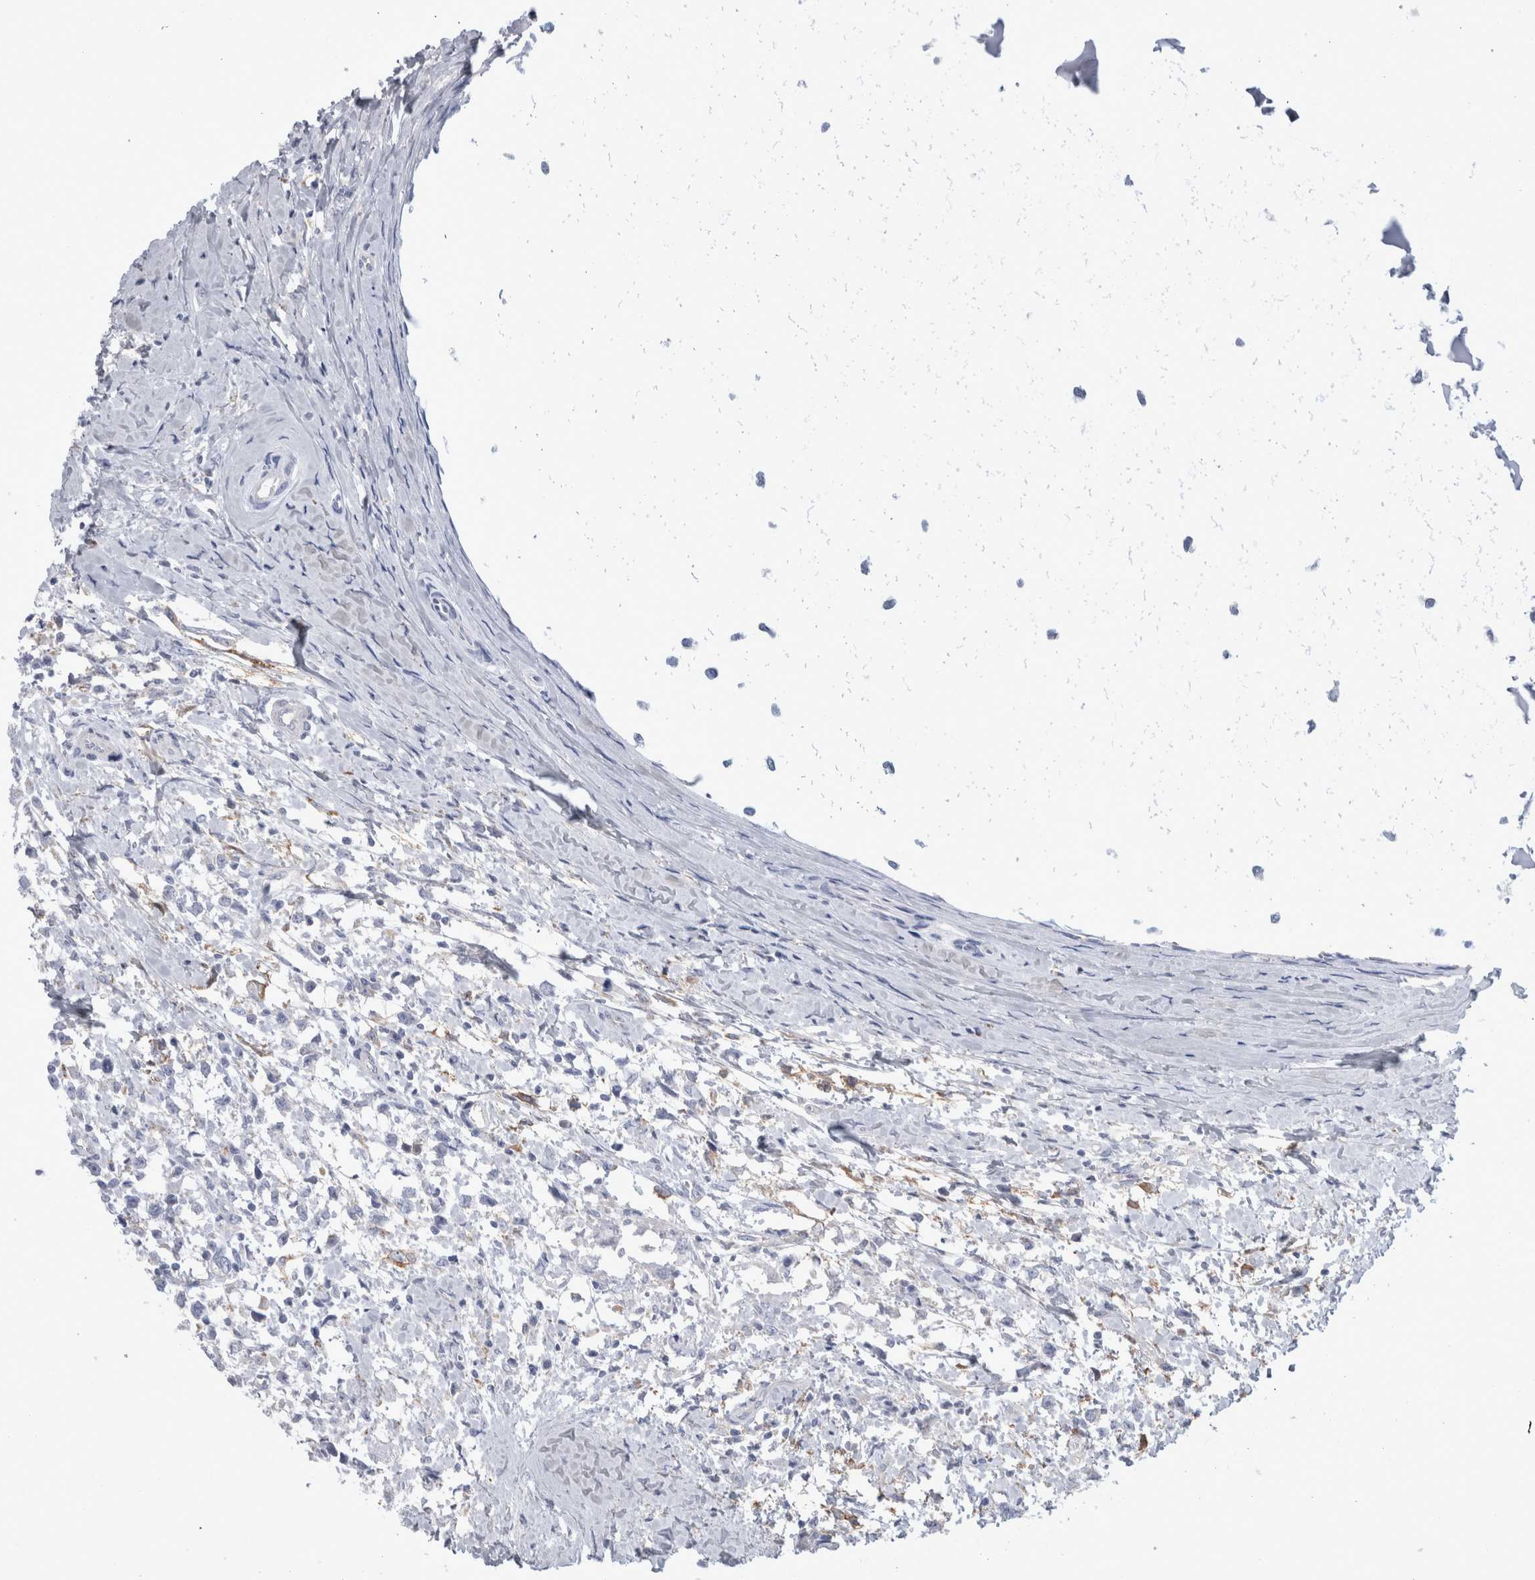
{"staining": {"intensity": "negative", "quantity": "none", "location": "none"}, "tissue": "testis cancer", "cell_type": "Tumor cells", "image_type": "cancer", "snomed": [{"axis": "morphology", "description": "Seminoma, NOS"}, {"axis": "morphology", "description": "Carcinoma, Embryonal, NOS"}, {"axis": "topography", "description": "Testis"}], "caption": "Human testis embryonal carcinoma stained for a protein using immunohistochemistry (IHC) displays no expression in tumor cells.", "gene": "GATM", "patient": {"sex": "male", "age": 51}}